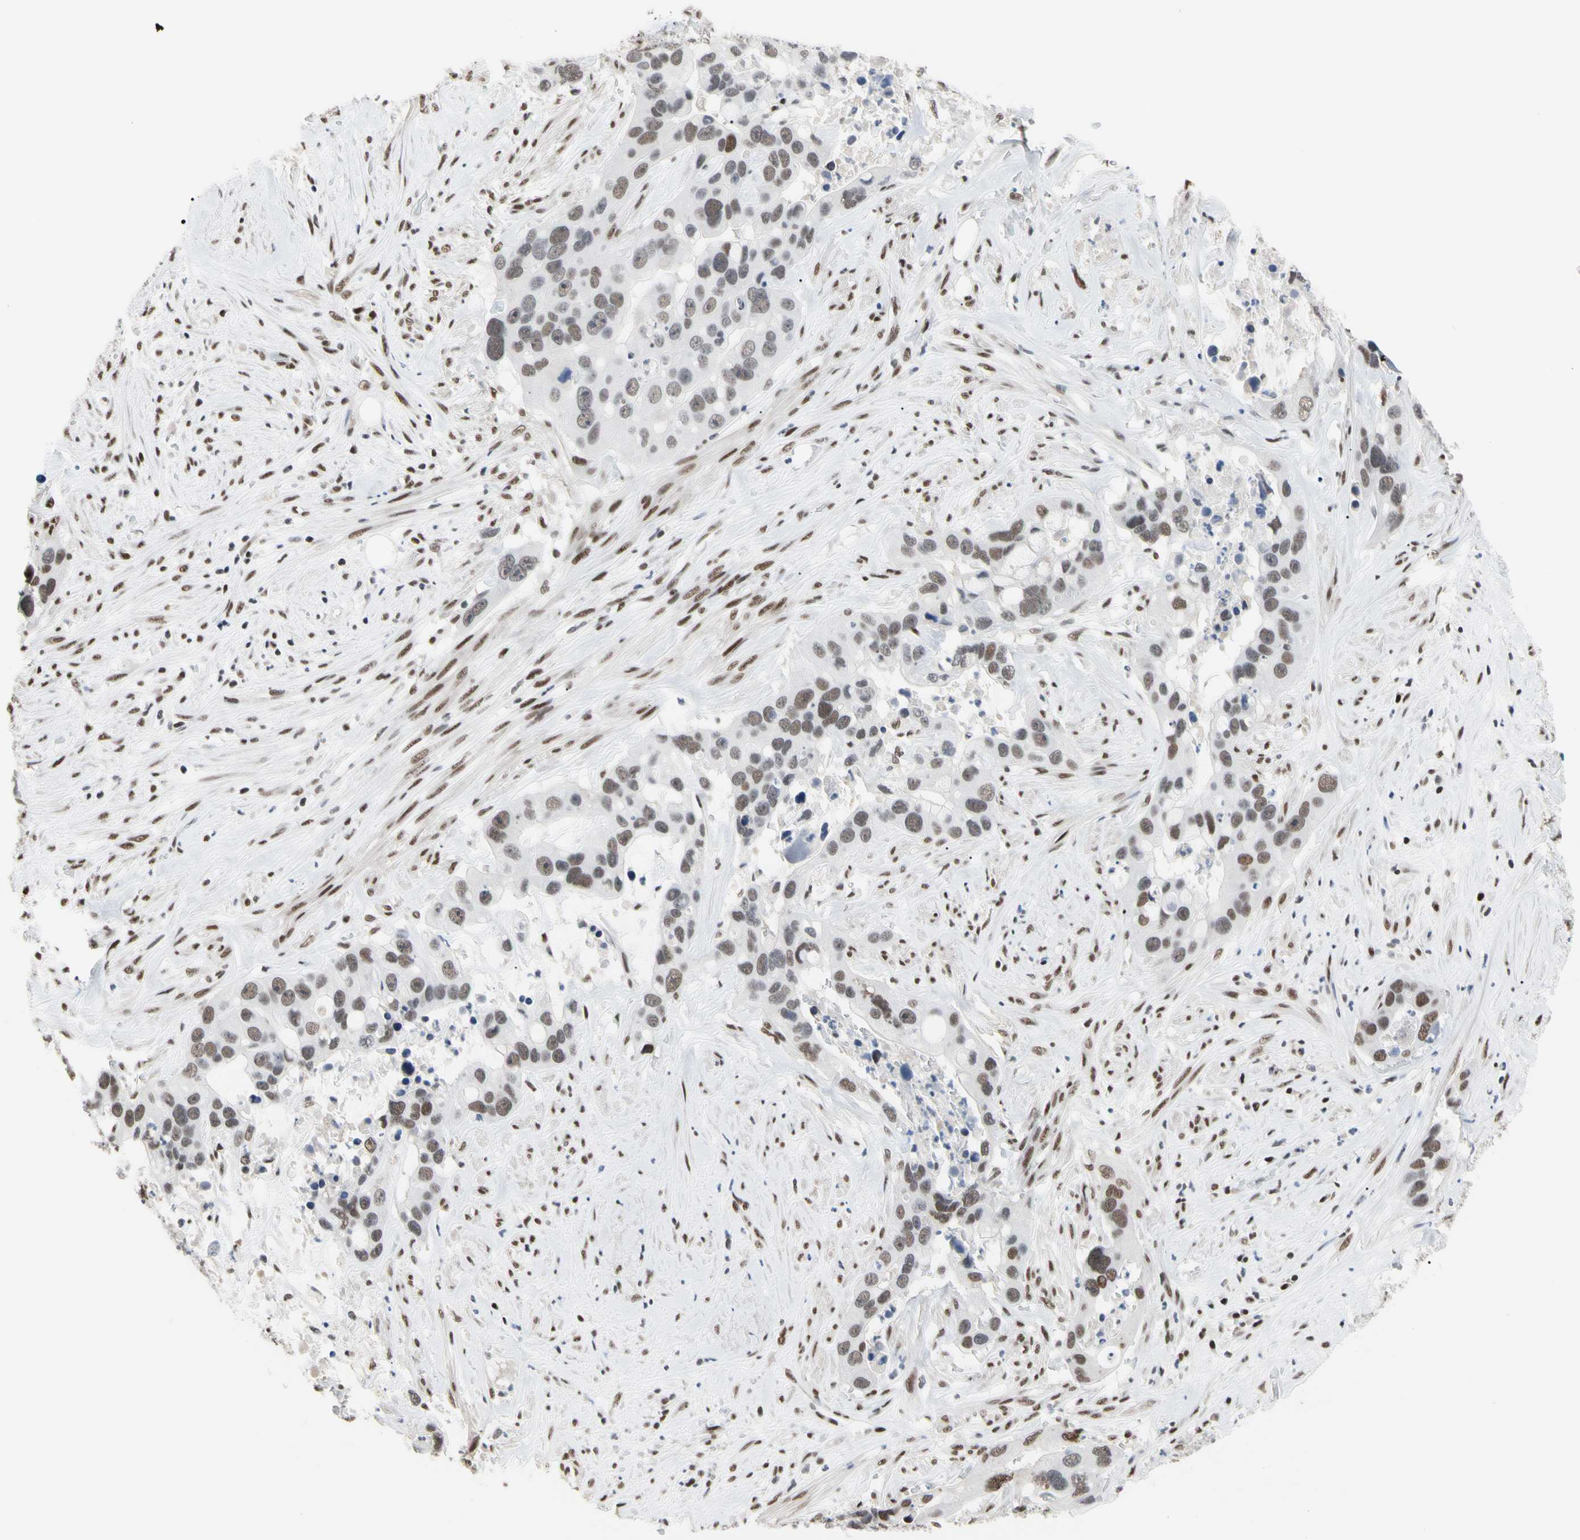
{"staining": {"intensity": "moderate", "quantity": ">75%", "location": "nuclear"}, "tissue": "liver cancer", "cell_type": "Tumor cells", "image_type": "cancer", "snomed": [{"axis": "morphology", "description": "Cholangiocarcinoma"}, {"axis": "topography", "description": "Liver"}], "caption": "Immunohistochemistry (IHC) image of human liver cancer stained for a protein (brown), which demonstrates medium levels of moderate nuclear positivity in about >75% of tumor cells.", "gene": "FAM98B", "patient": {"sex": "female", "age": 65}}